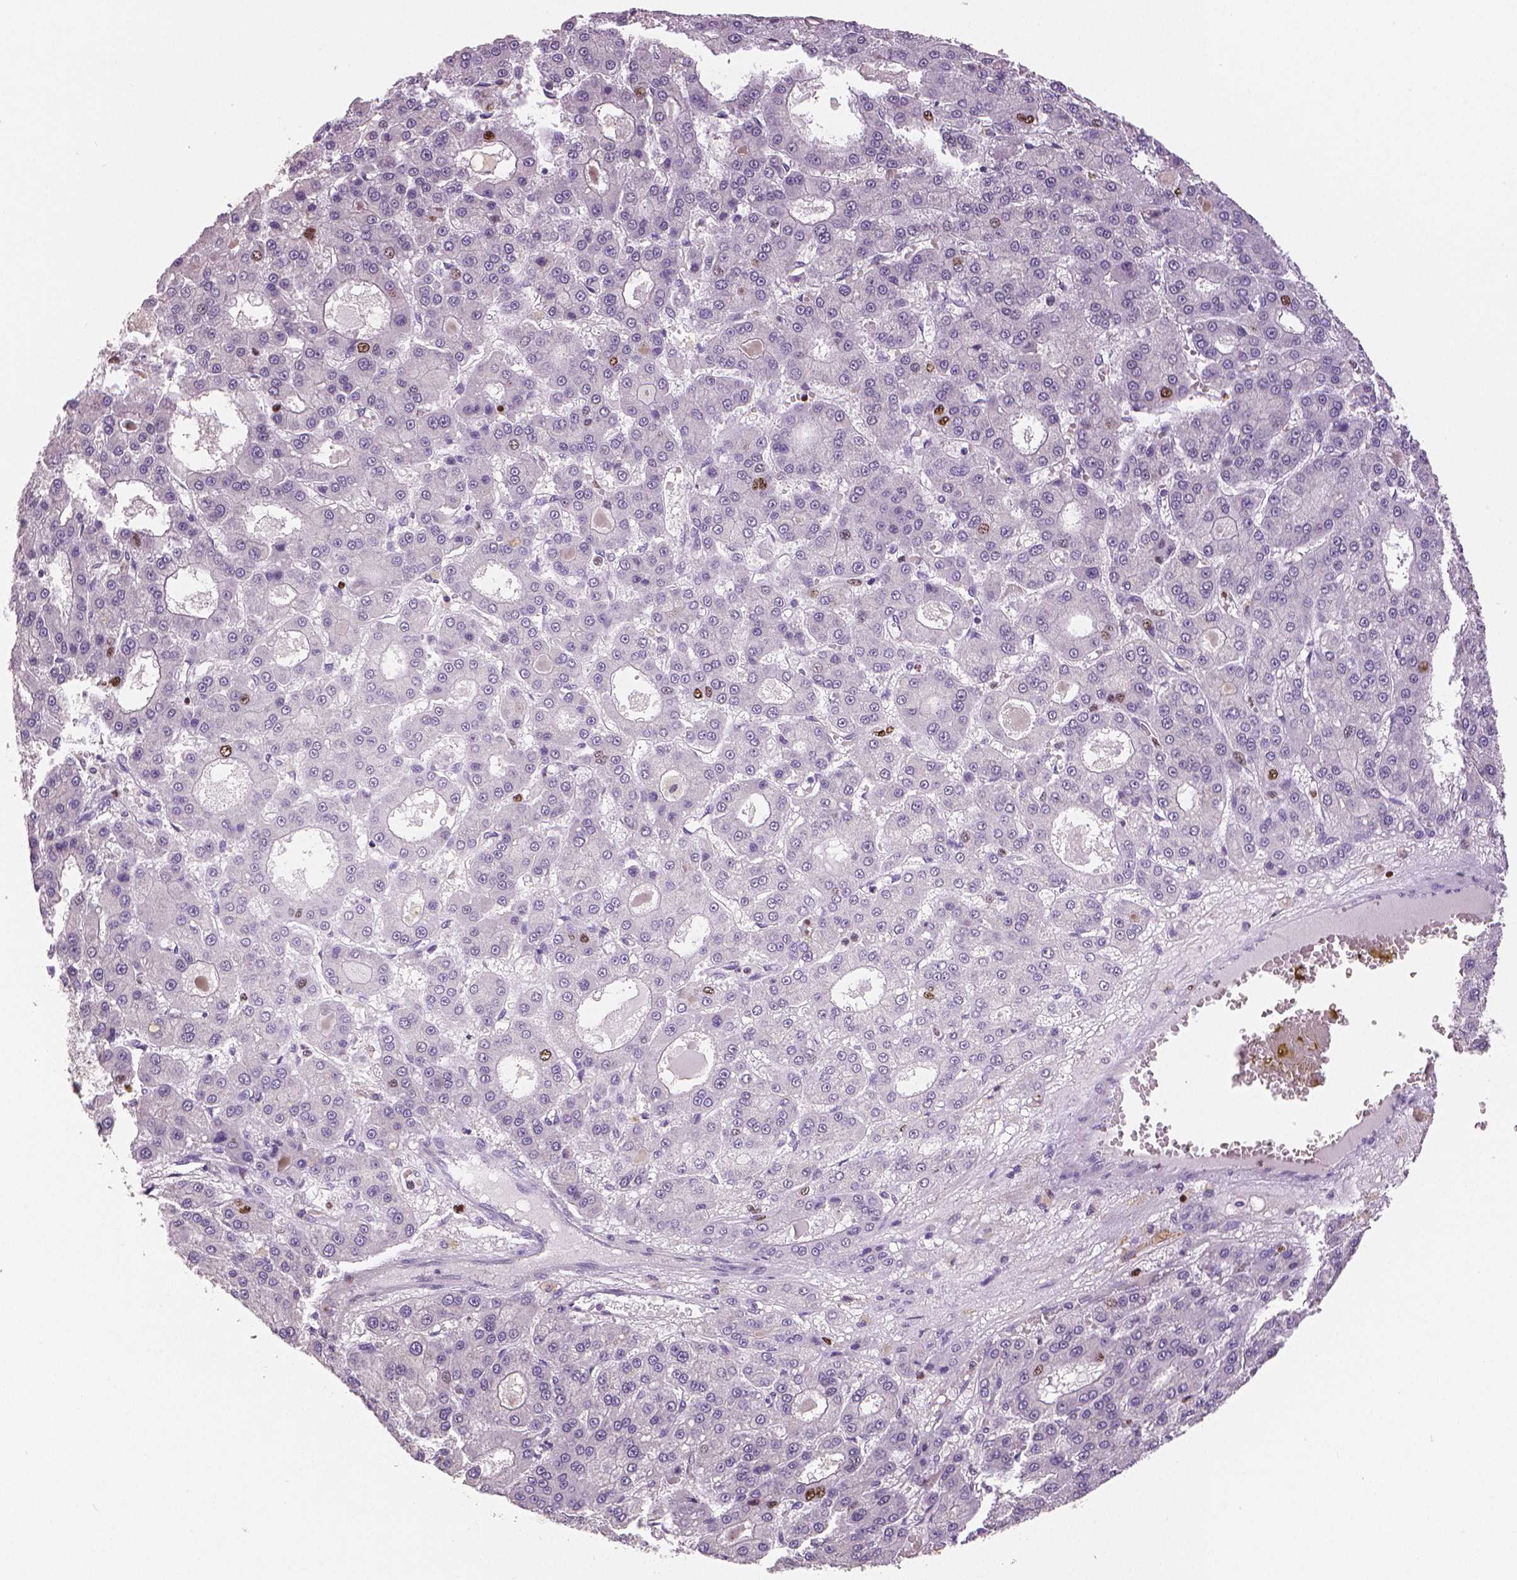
{"staining": {"intensity": "strong", "quantity": "<25%", "location": "nuclear"}, "tissue": "liver cancer", "cell_type": "Tumor cells", "image_type": "cancer", "snomed": [{"axis": "morphology", "description": "Carcinoma, Hepatocellular, NOS"}, {"axis": "topography", "description": "Liver"}], "caption": "Strong nuclear expression for a protein is present in about <25% of tumor cells of liver cancer using immunohistochemistry.", "gene": "MKI67", "patient": {"sex": "male", "age": 70}}